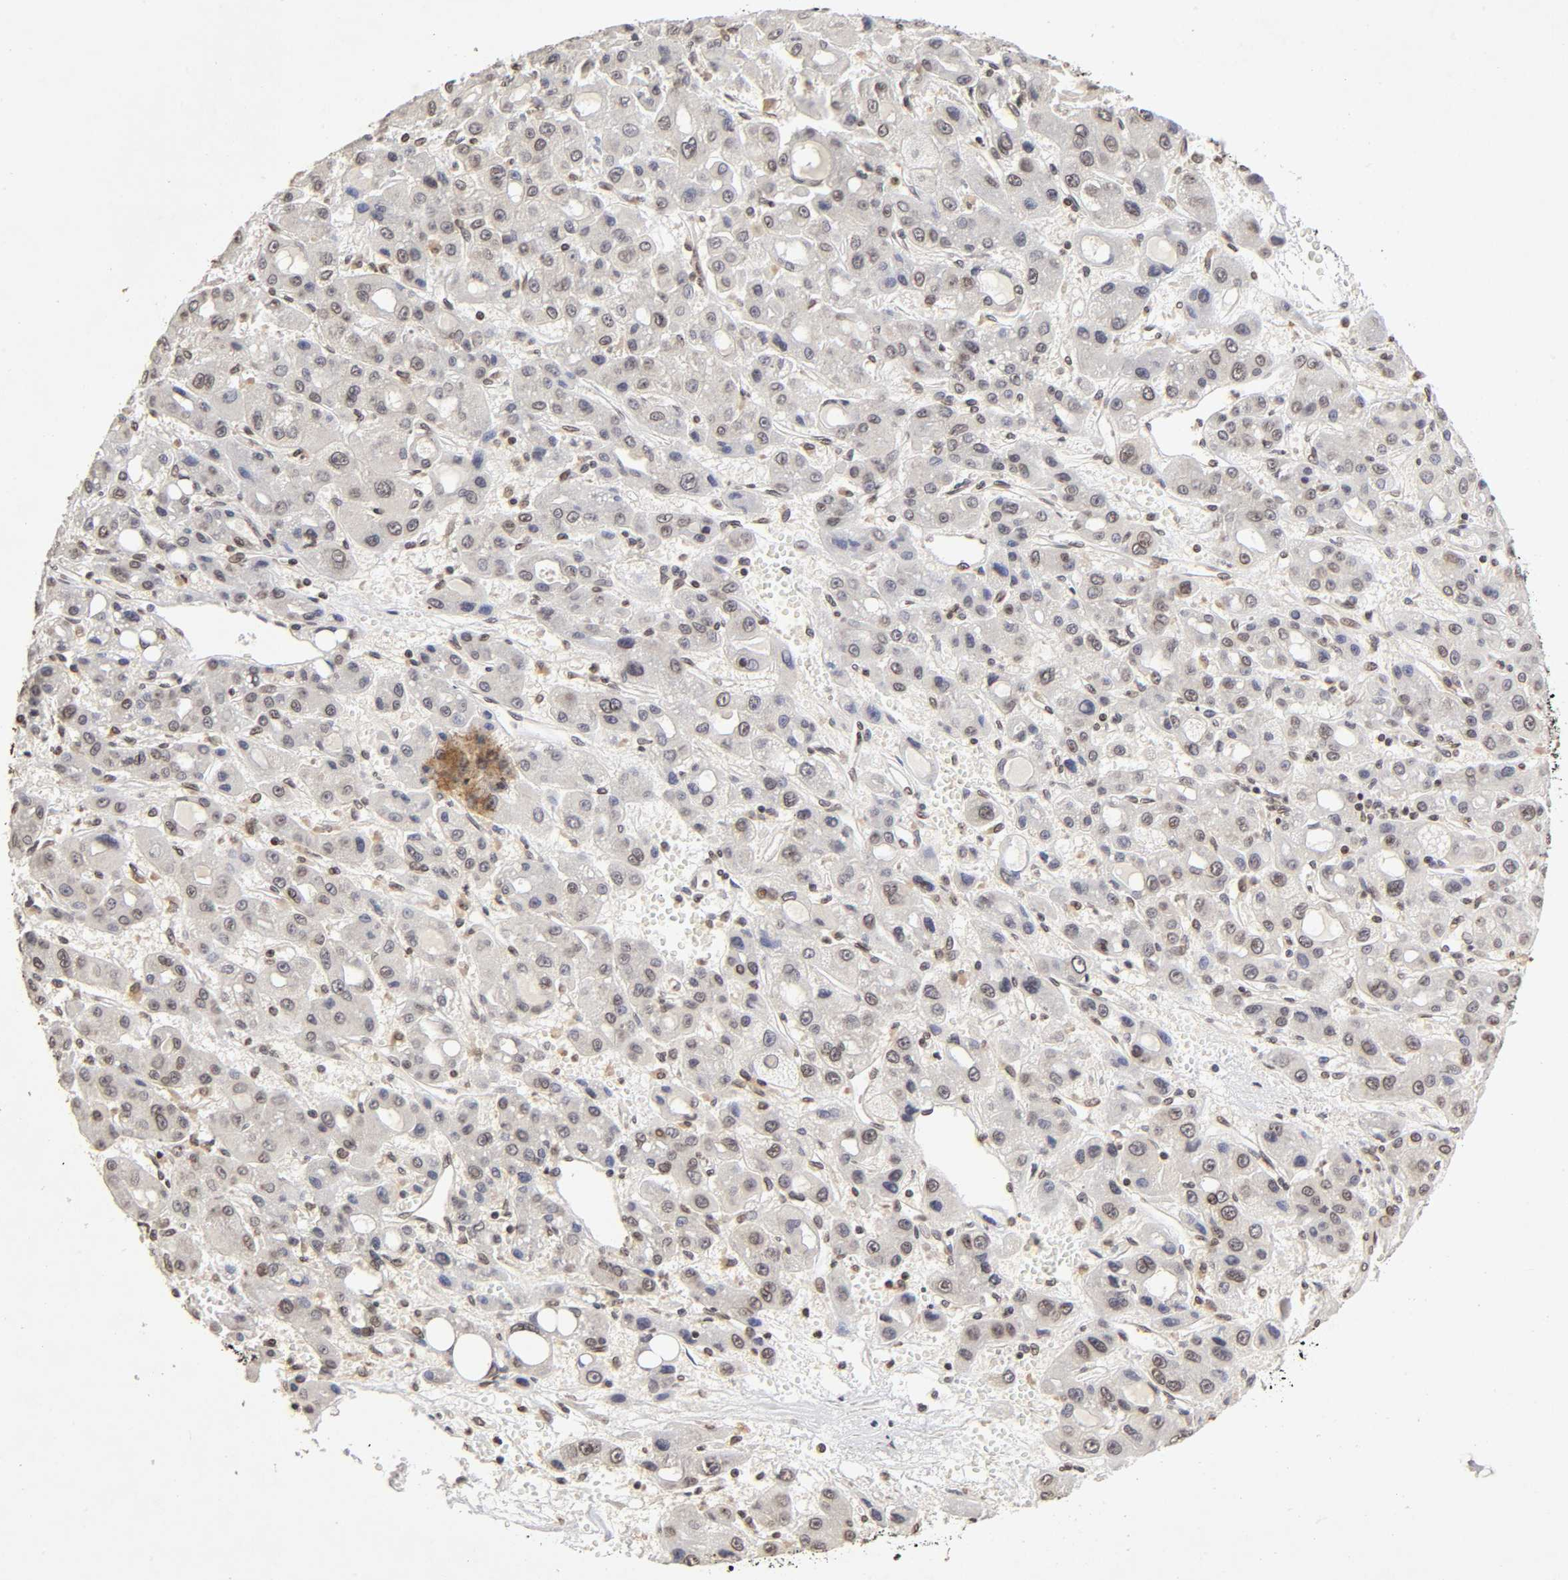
{"staining": {"intensity": "weak", "quantity": "<25%", "location": "nuclear"}, "tissue": "liver cancer", "cell_type": "Tumor cells", "image_type": "cancer", "snomed": [{"axis": "morphology", "description": "Carcinoma, Hepatocellular, NOS"}, {"axis": "topography", "description": "Liver"}], "caption": "IHC photomicrograph of human liver cancer (hepatocellular carcinoma) stained for a protein (brown), which shows no staining in tumor cells. (DAB immunohistochemistry visualized using brightfield microscopy, high magnification).", "gene": "MLLT6", "patient": {"sex": "male", "age": 55}}